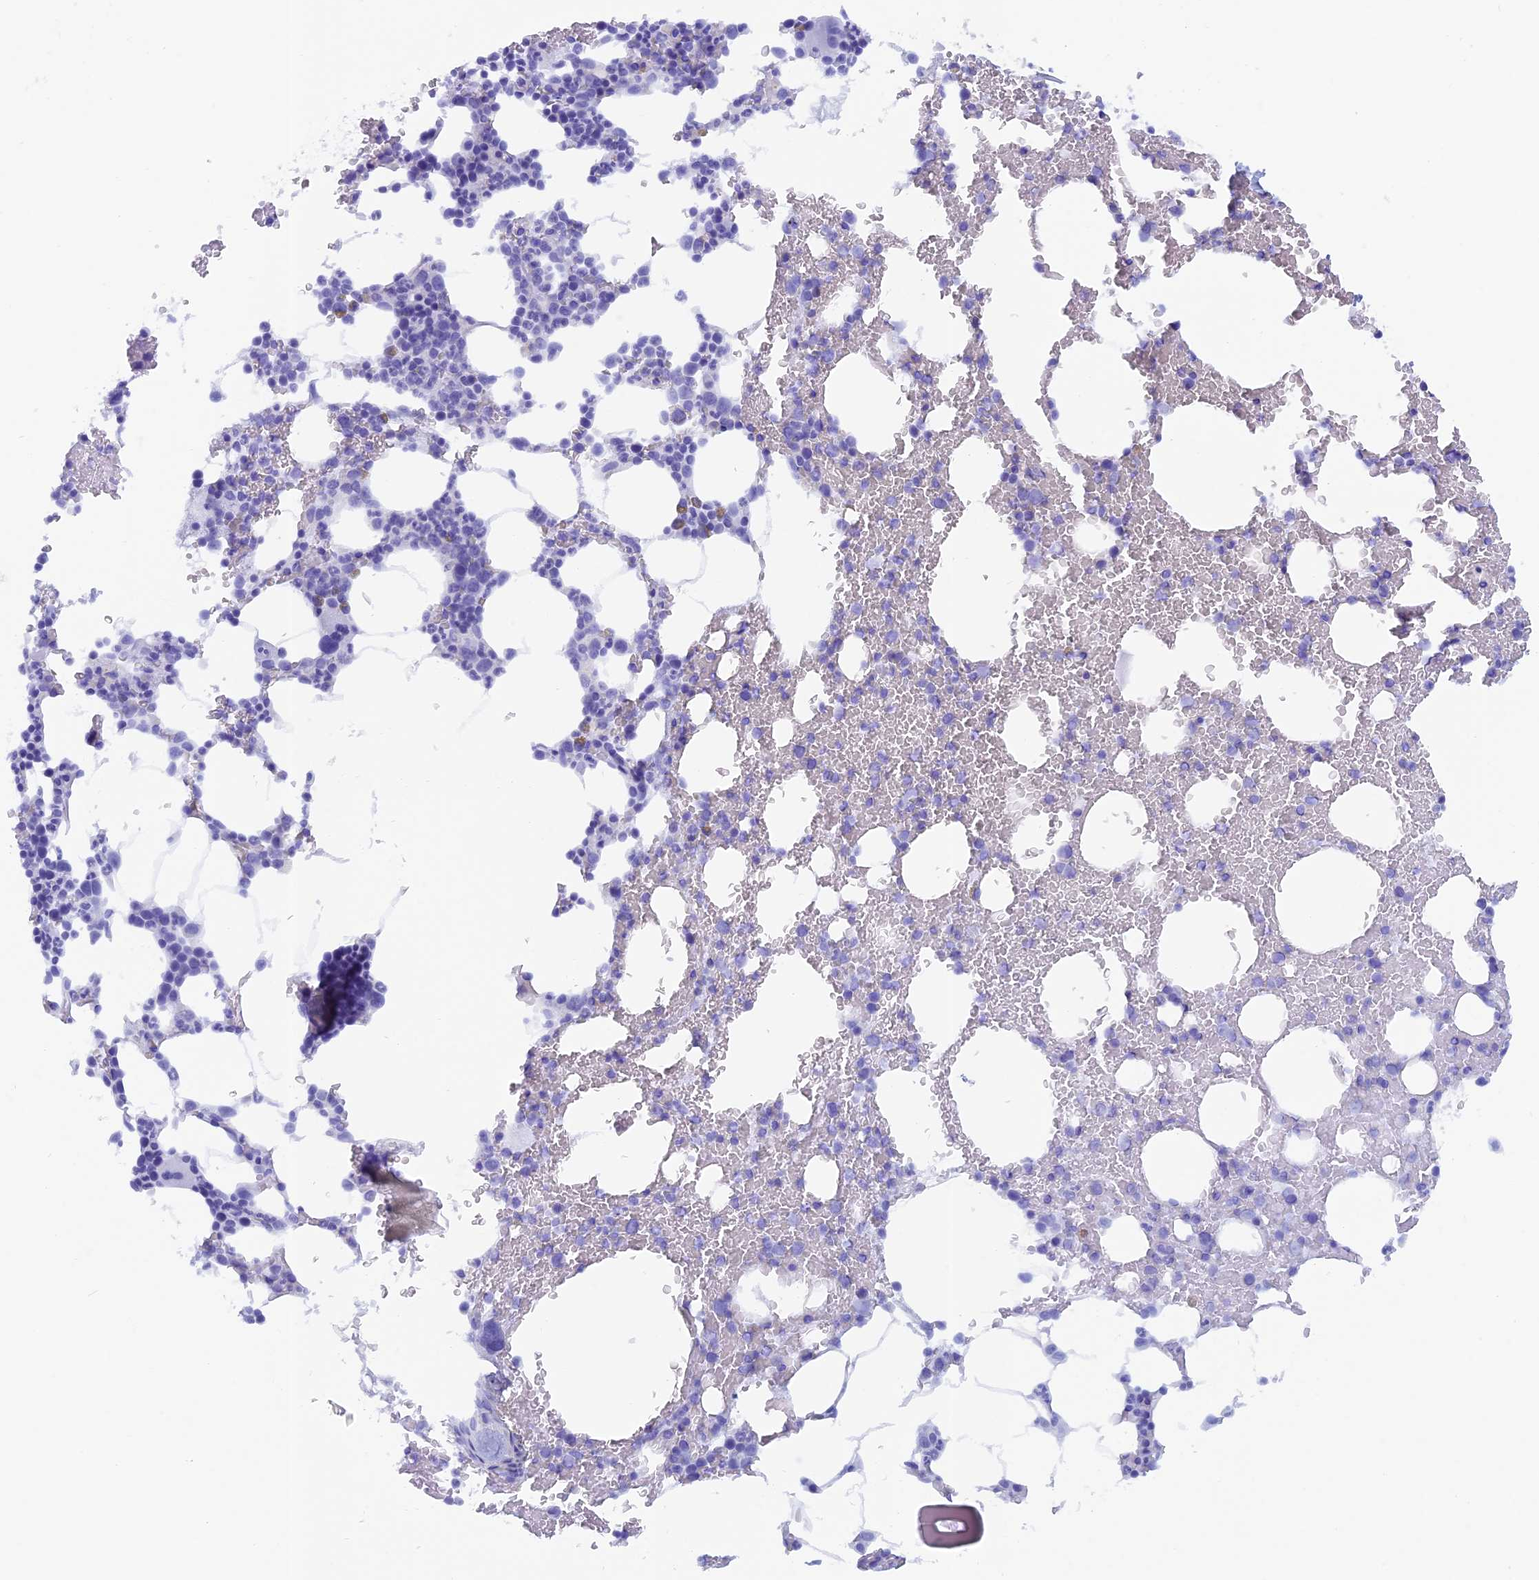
{"staining": {"intensity": "negative", "quantity": "none", "location": "none"}, "tissue": "bone marrow", "cell_type": "Hematopoietic cells", "image_type": "normal", "snomed": [{"axis": "morphology", "description": "Normal tissue, NOS"}, {"axis": "morphology", "description": "Inflammation, NOS"}, {"axis": "topography", "description": "Bone marrow"}], "caption": "An IHC image of benign bone marrow is shown. There is no staining in hematopoietic cells of bone marrow. (Brightfield microscopy of DAB immunohistochemistry (IHC) at high magnification).", "gene": "CAPS", "patient": {"sex": "male", "age": 41}}